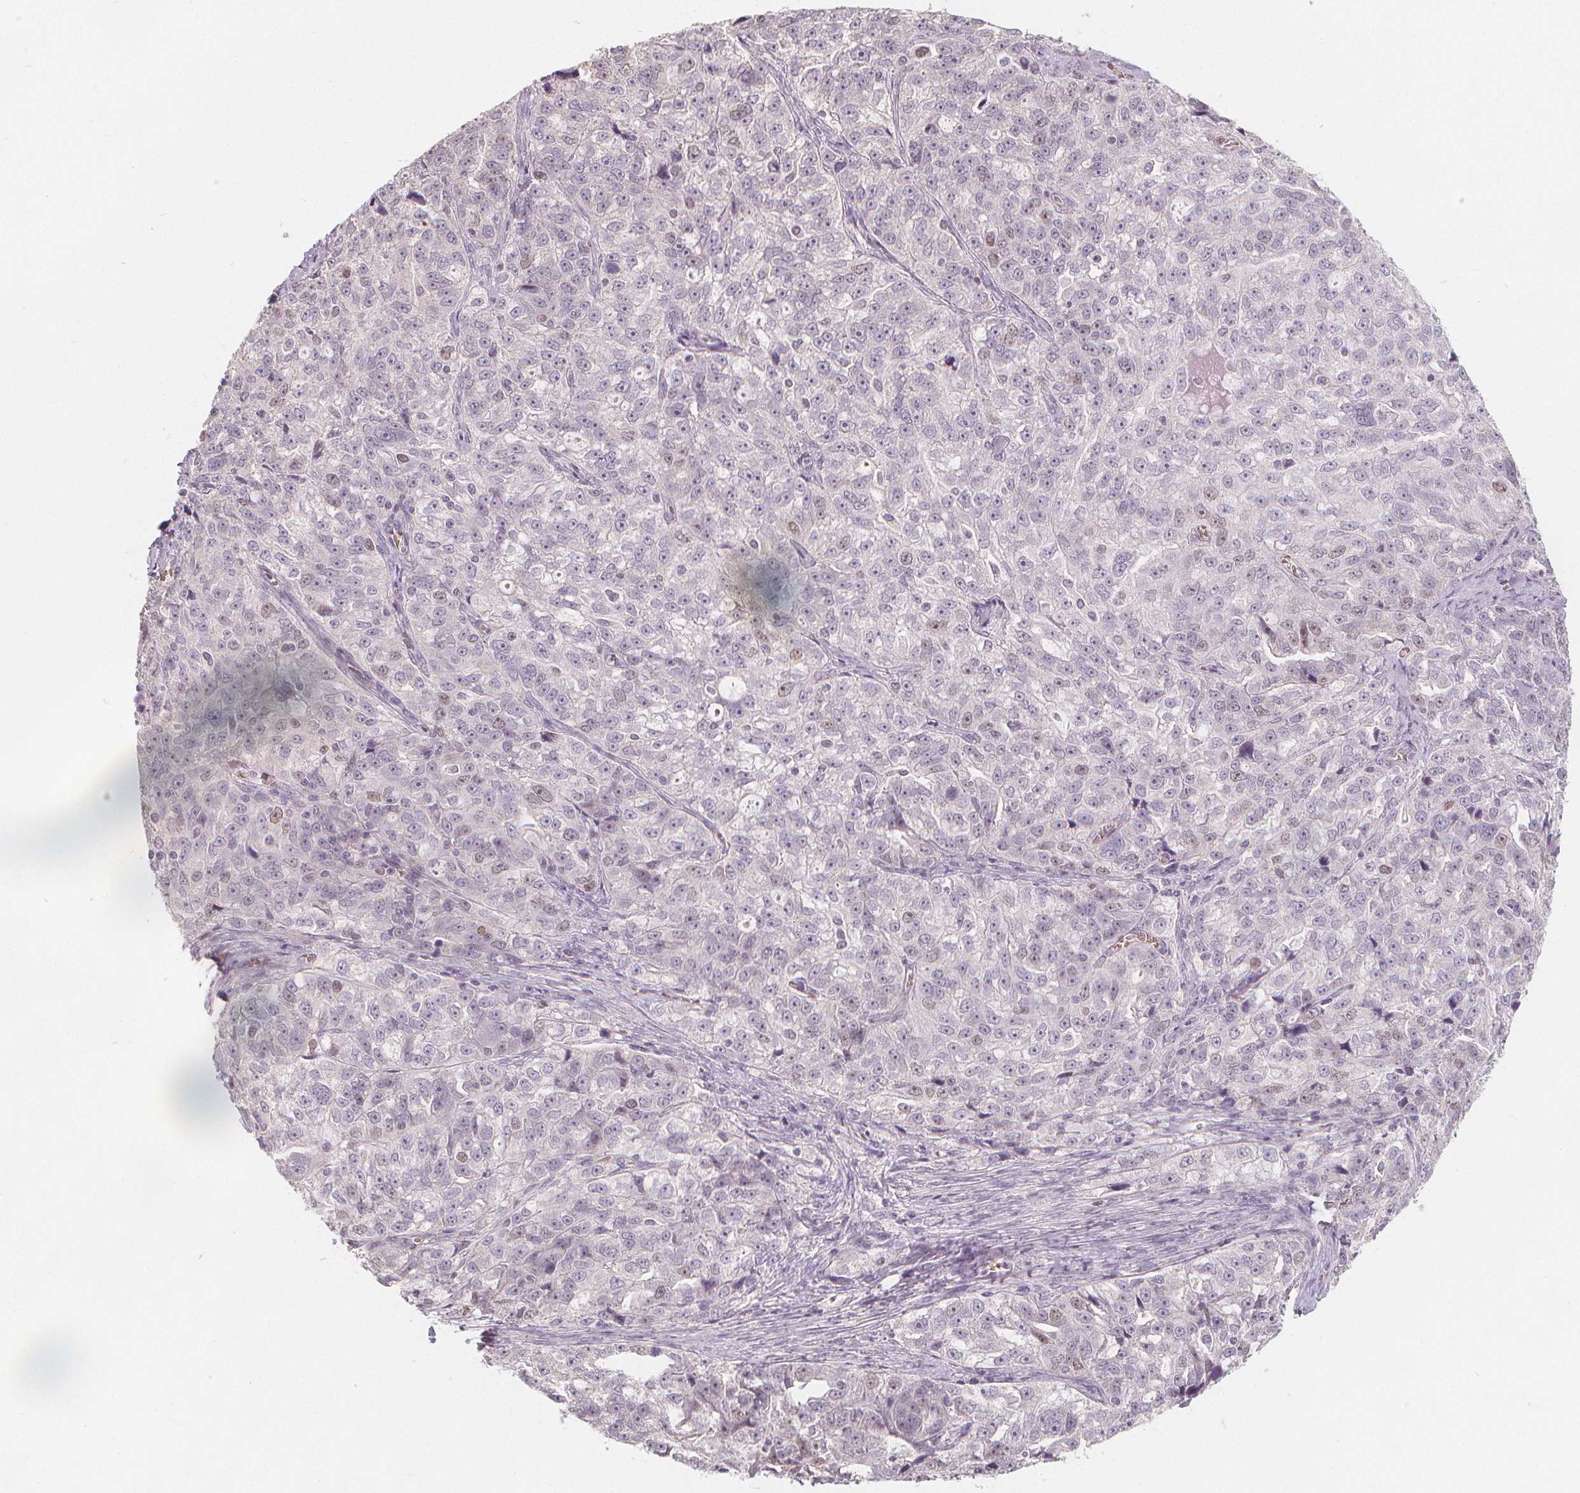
{"staining": {"intensity": "negative", "quantity": "none", "location": "none"}, "tissue": "ovarian cancer", "cell_type": "Tumor cells", "image_type": "cancer", "snomed": [{"axis": "morphology", "description": "Cystadenocarcinoma, serous, NOS"}, {"axis": "topography", "description": "Ovary"}], "caption": "Tumor cells are negative for protein expression in human serous cystadenocarcinoma (ovarian).", "gene": "TIPIN", "patient": {"sex": "female", "age": 51}}